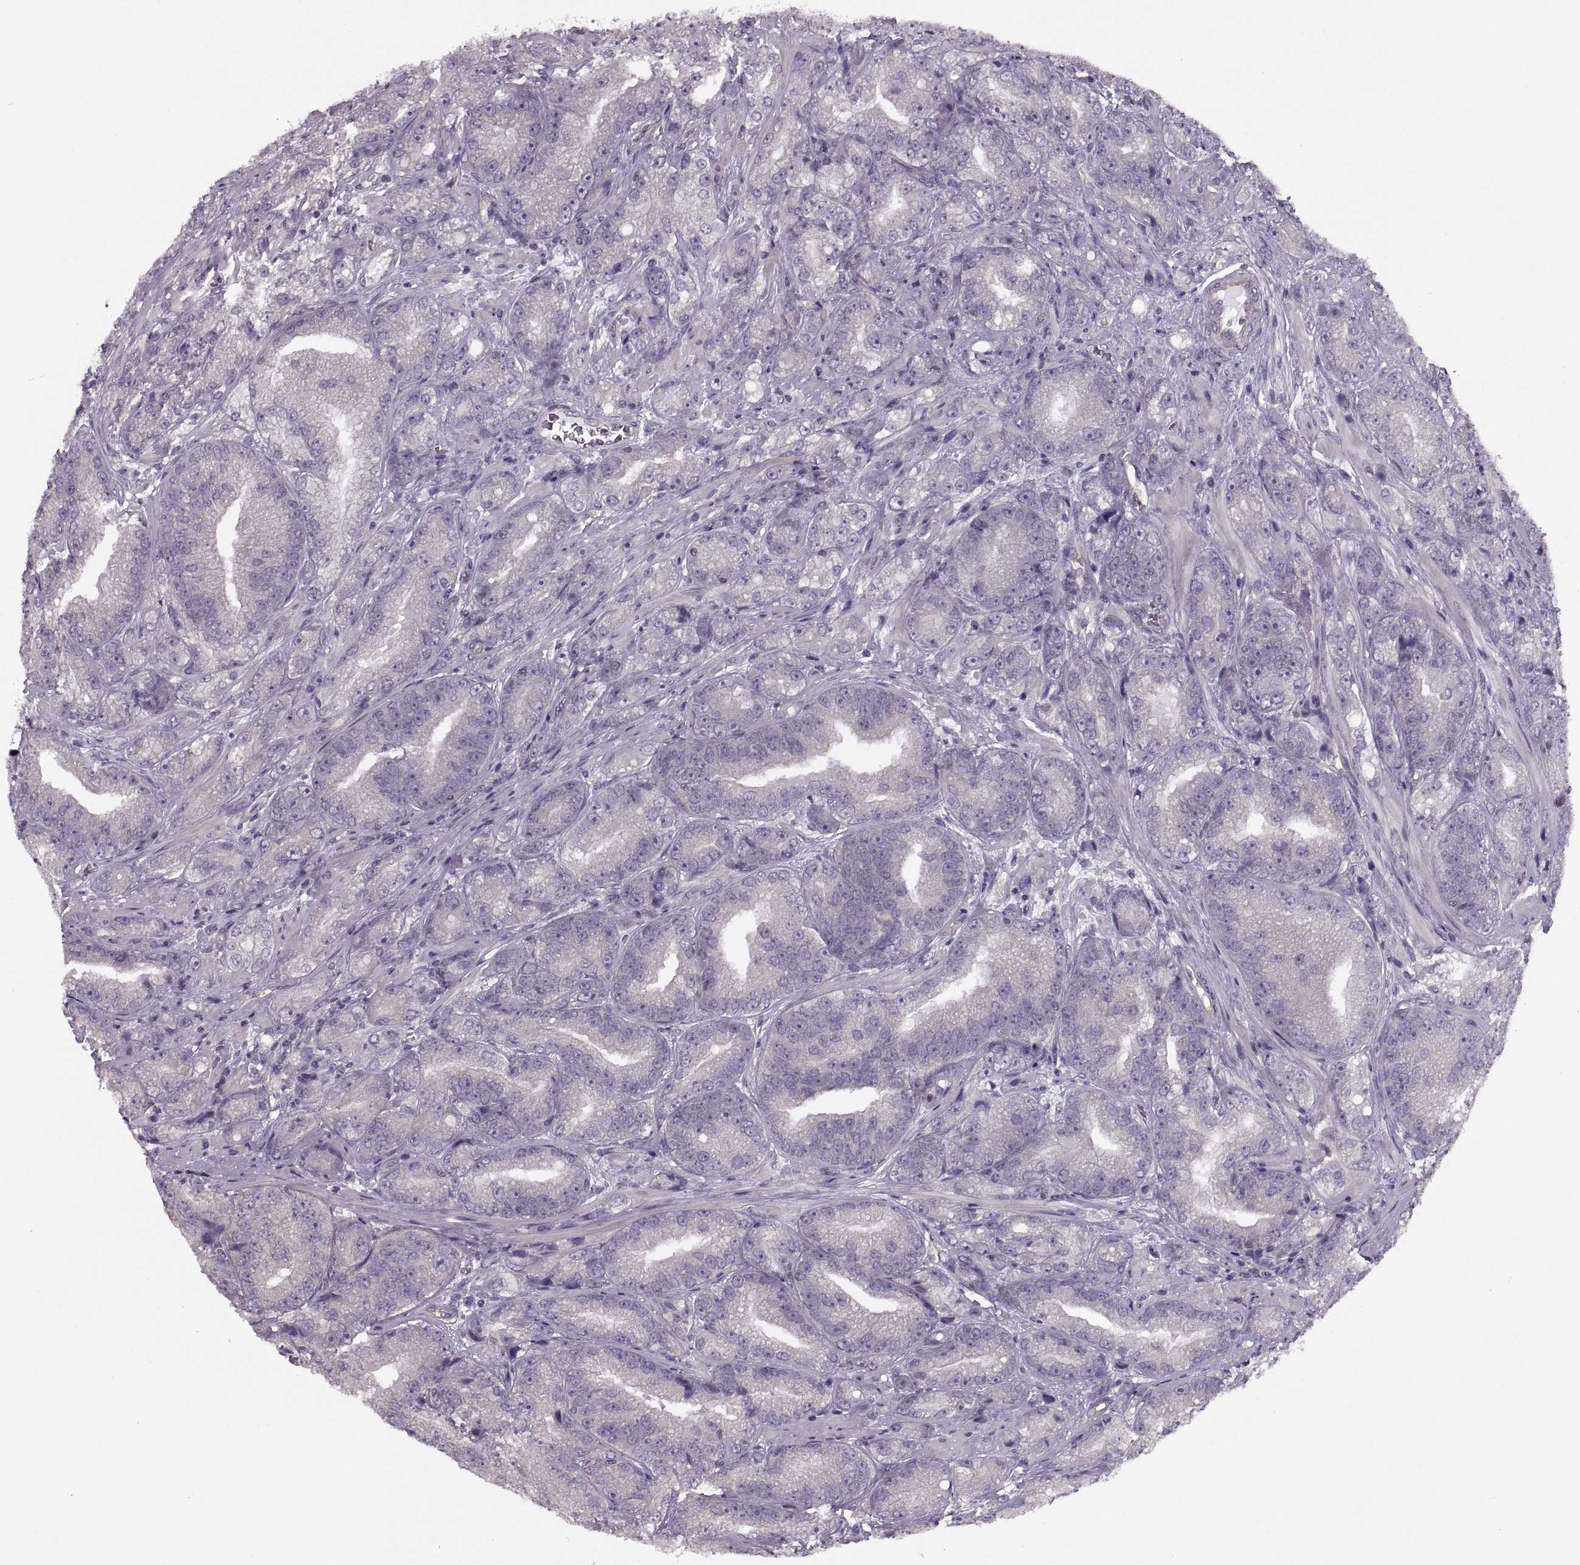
{"staining": {"intensity": "negative", "quantity": "none", "location": "none"}, "tissue": "prostate cancer", "cell_type": "Tumor cells", "image_type": "cancer", "snomed": [{"axis": "morphology", "description": "Adenocarcinoma, NOS"}, {"axis": "topography", "description": "Prostate"}], "caption": "IHC image of neoplastic tissue: adenocarcinoma (prostate) stained with DAB reveals no significant protein staining in tumor cells.", "gene": "LUZP2", "patient": {"sex": "male", "age": 63}}